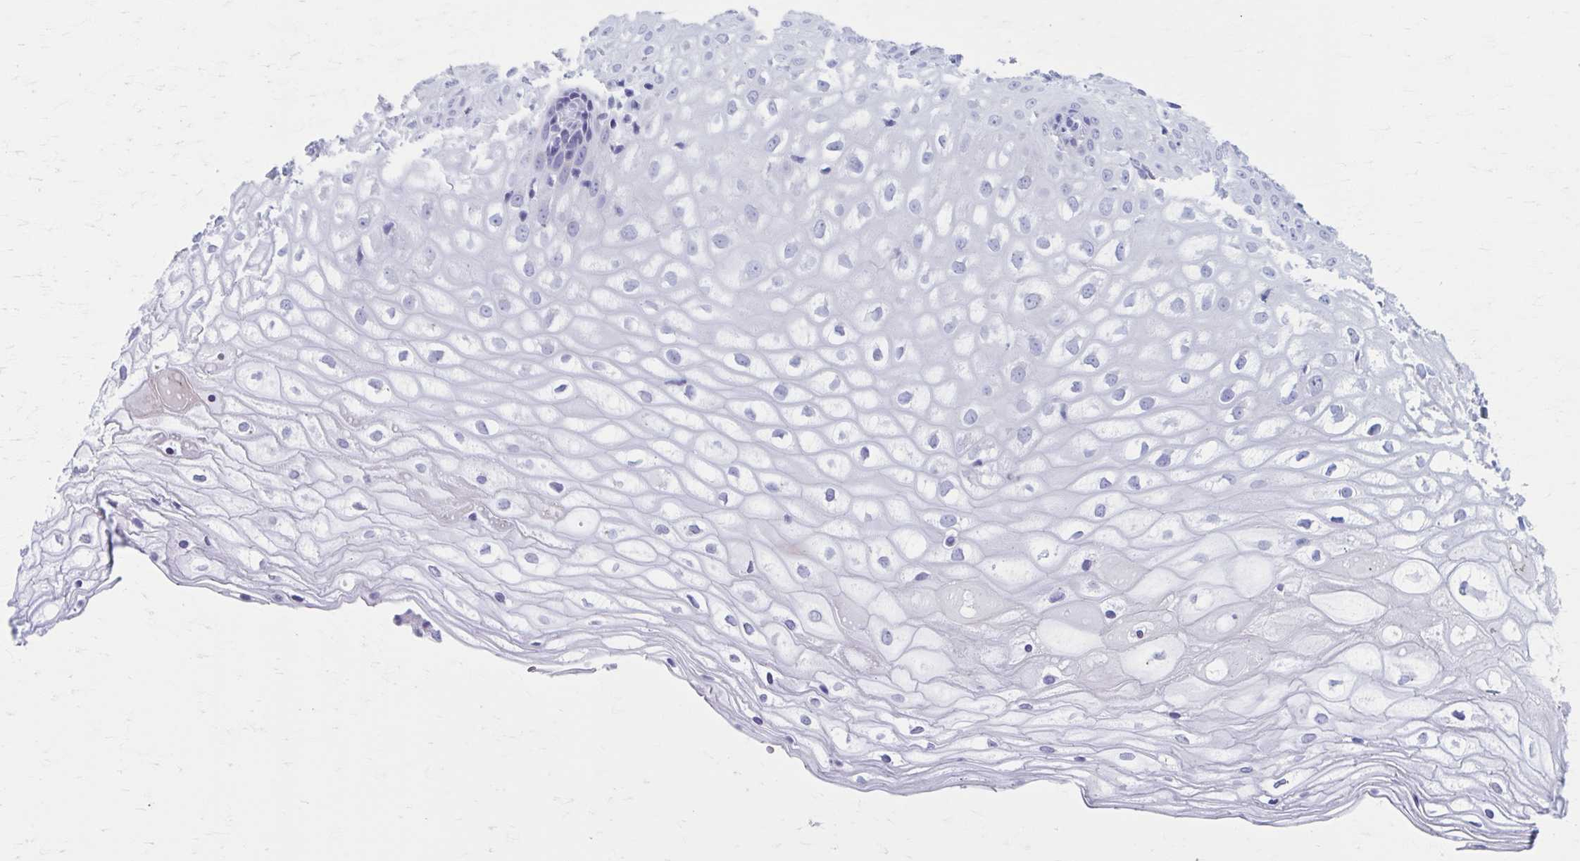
{"staining": {"intensity": "negative", "quantity": "none", "location": "none"}, "tissue": "cervix", "cell_type": "Glandular cells", "image_type": "normal", "snomed": [{"axis": "morphology", "description": "Normal tissue, NOS"}, {"axis": "topography", "description": "Cervix"}], "caption": "Immunohistochemistry (IHC) photomicrograph of normal cervix: cervix stained with DAB displays no significant protein staining in glandular cells. (DAB immunohistochemistry (IHC) visualized using brightfield microscopy, high magnification).", "gene": "KCNE2", "patient": {"sex": "female", "age": 36}}